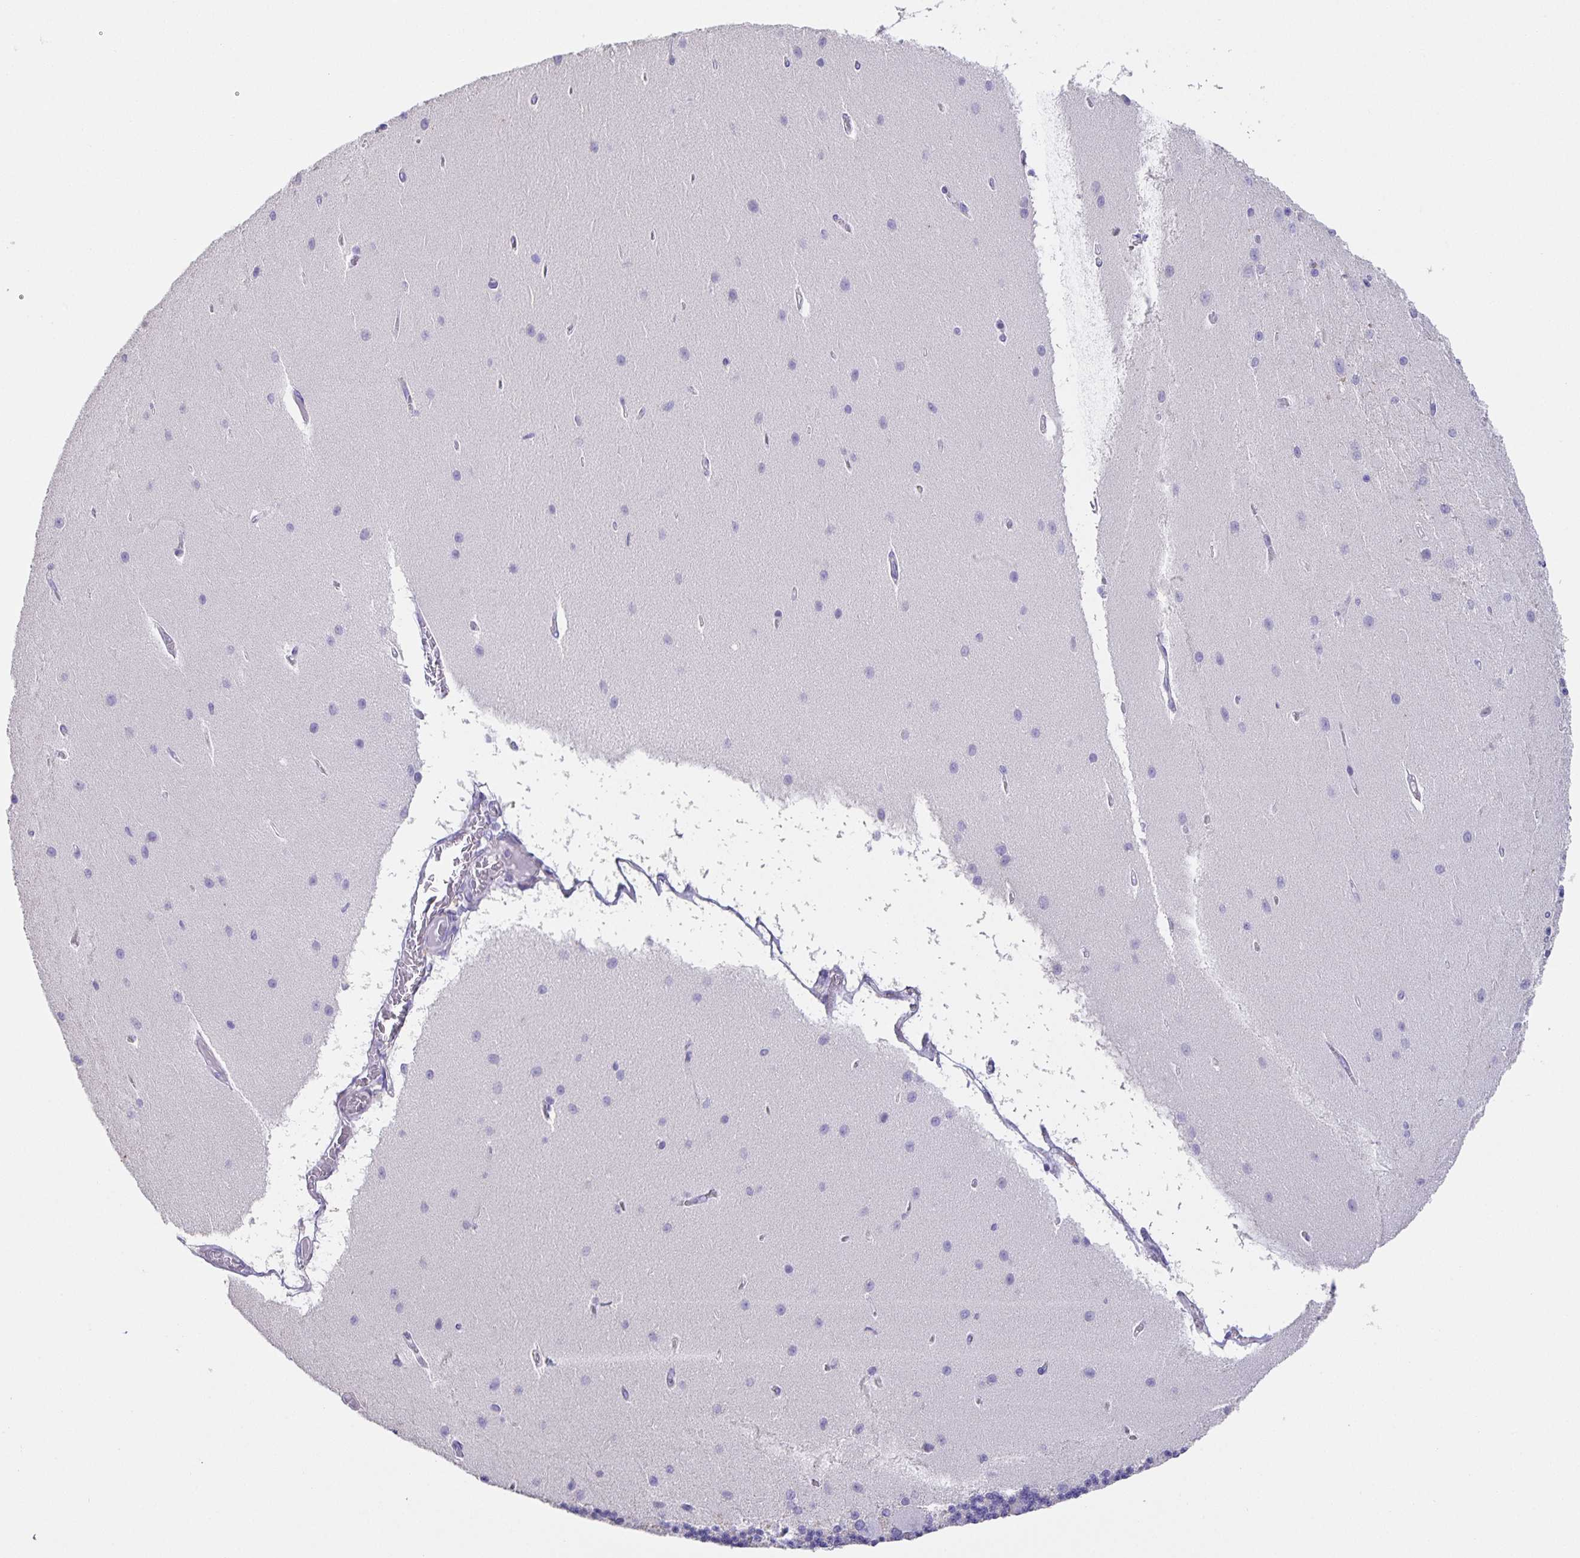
{"staining": {"intensity": "negative", "quantity": "none", "location": "none"}, "tissue": "cerebellum", "cell_type": "Cells in granular layer", "image_type": "normal", "snomed": [{"axis": "morphology", "description": "Normal tissue, NOS"}, {"axis": "topography", "description": "Cerebellum"}], "caption": "The image exhibits no significant positivity in cells in granular layer of cerebellum. (Stains: DAB (3,3'-diaminobenzidine) immunohistochemistry with hematoxylin counter stain, Microscopy: brightfield microscopy at high magnification).", "gene": "PRR36", "patient": {"sex": "female", "age": 54}}